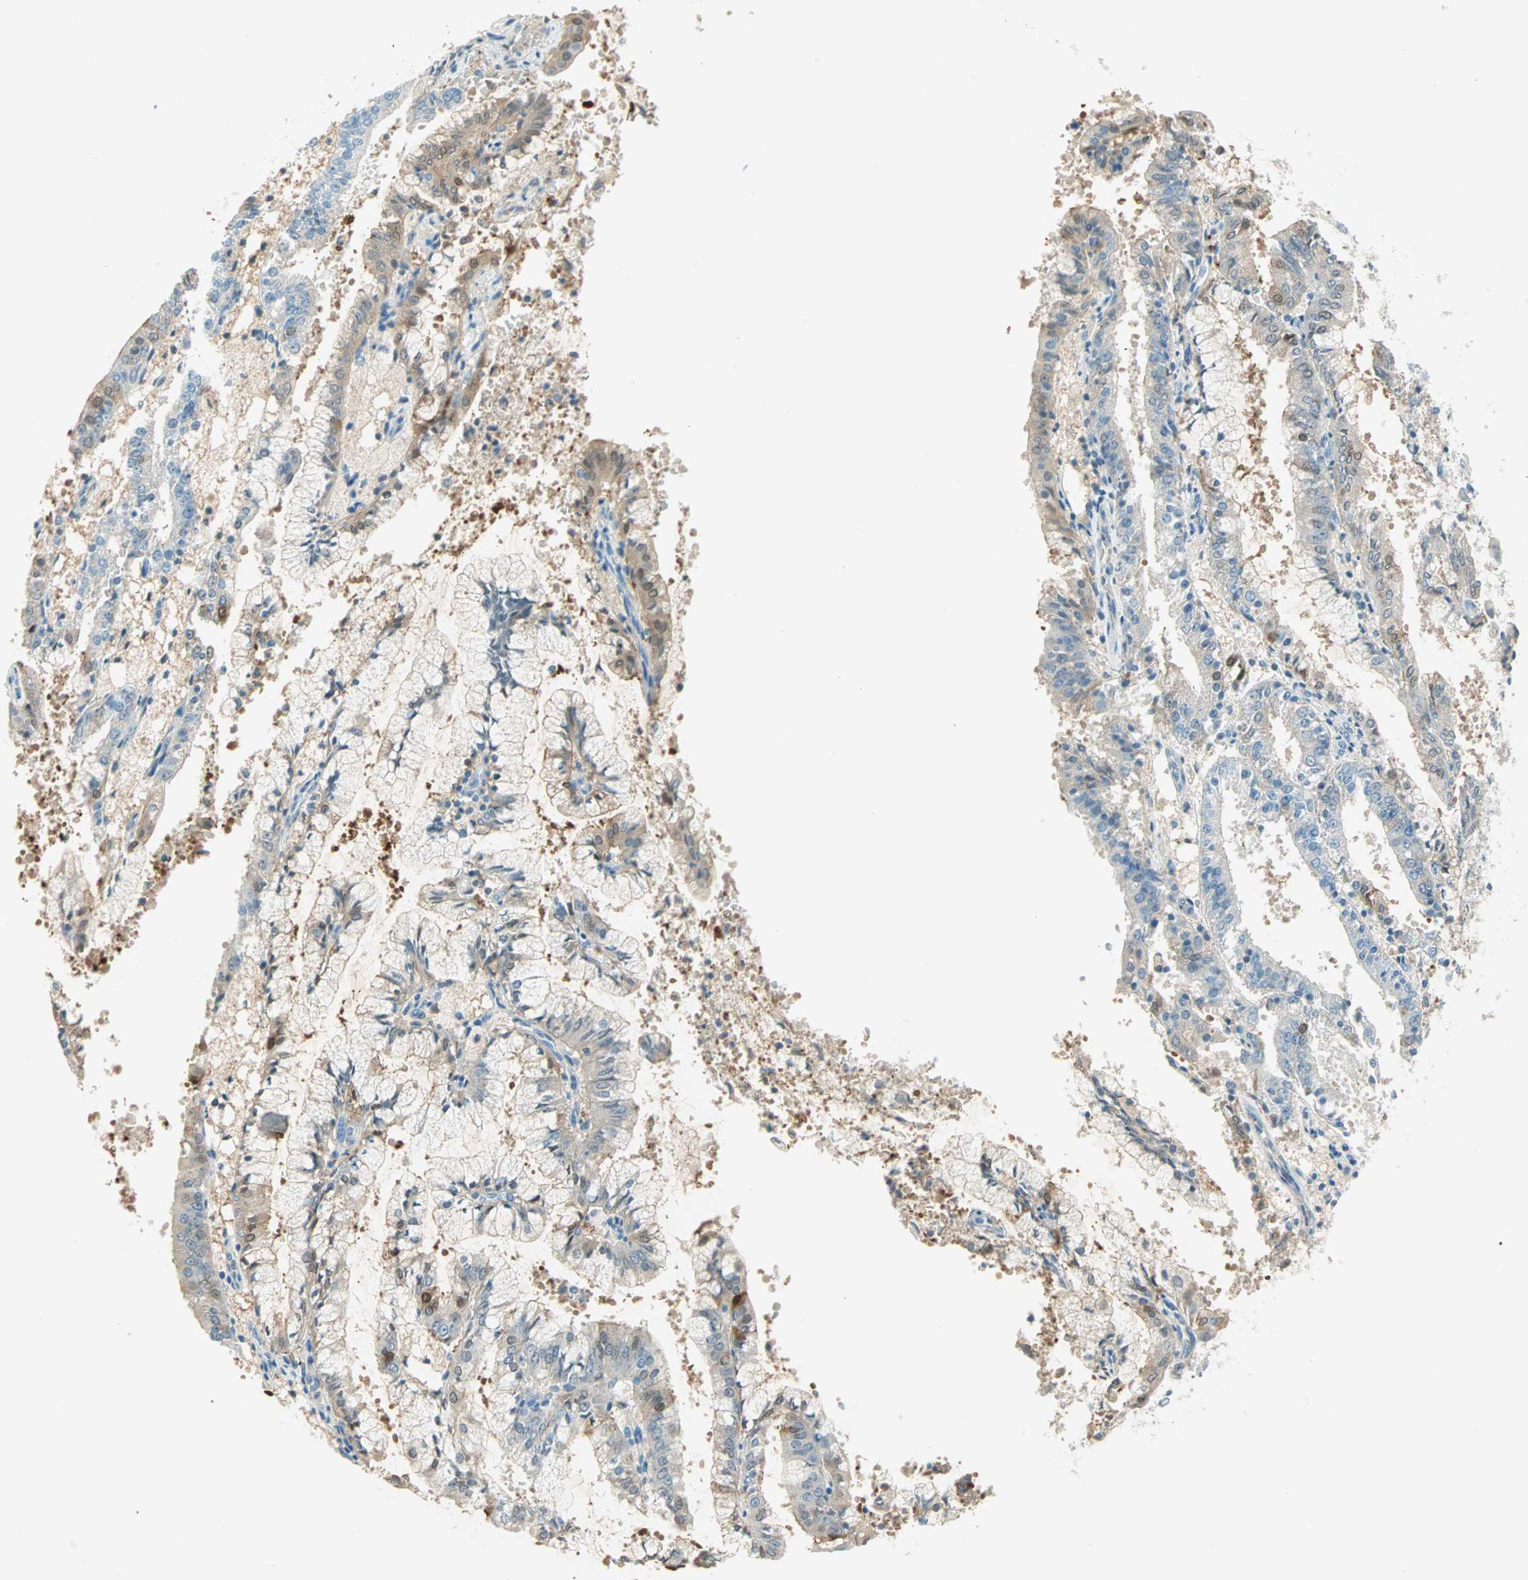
{"staining": {"intensity": "moderate", "quantity": "25%-75%", "location": "cytoplasmic/membranous,nuclear"}, "tissue": "endometrial cancer", "cell_type": "Tumor cells", "image_type": "cancer", "snomed": [{"axis": "morphology", "description": "Adenocarcinoma, NOS"}, {"axis": "topography", "description": "Endometrium"}], "caption": "Adenocarcinoma (endometrial) tissue exhibits moderate cytoplasmic/membranous and nuclear positivity in about 25%-75% of tumor cells, visualized by immunohistochemistry.", "gene": "S100A1", "patient": {"sex": "female", "age": 63}}